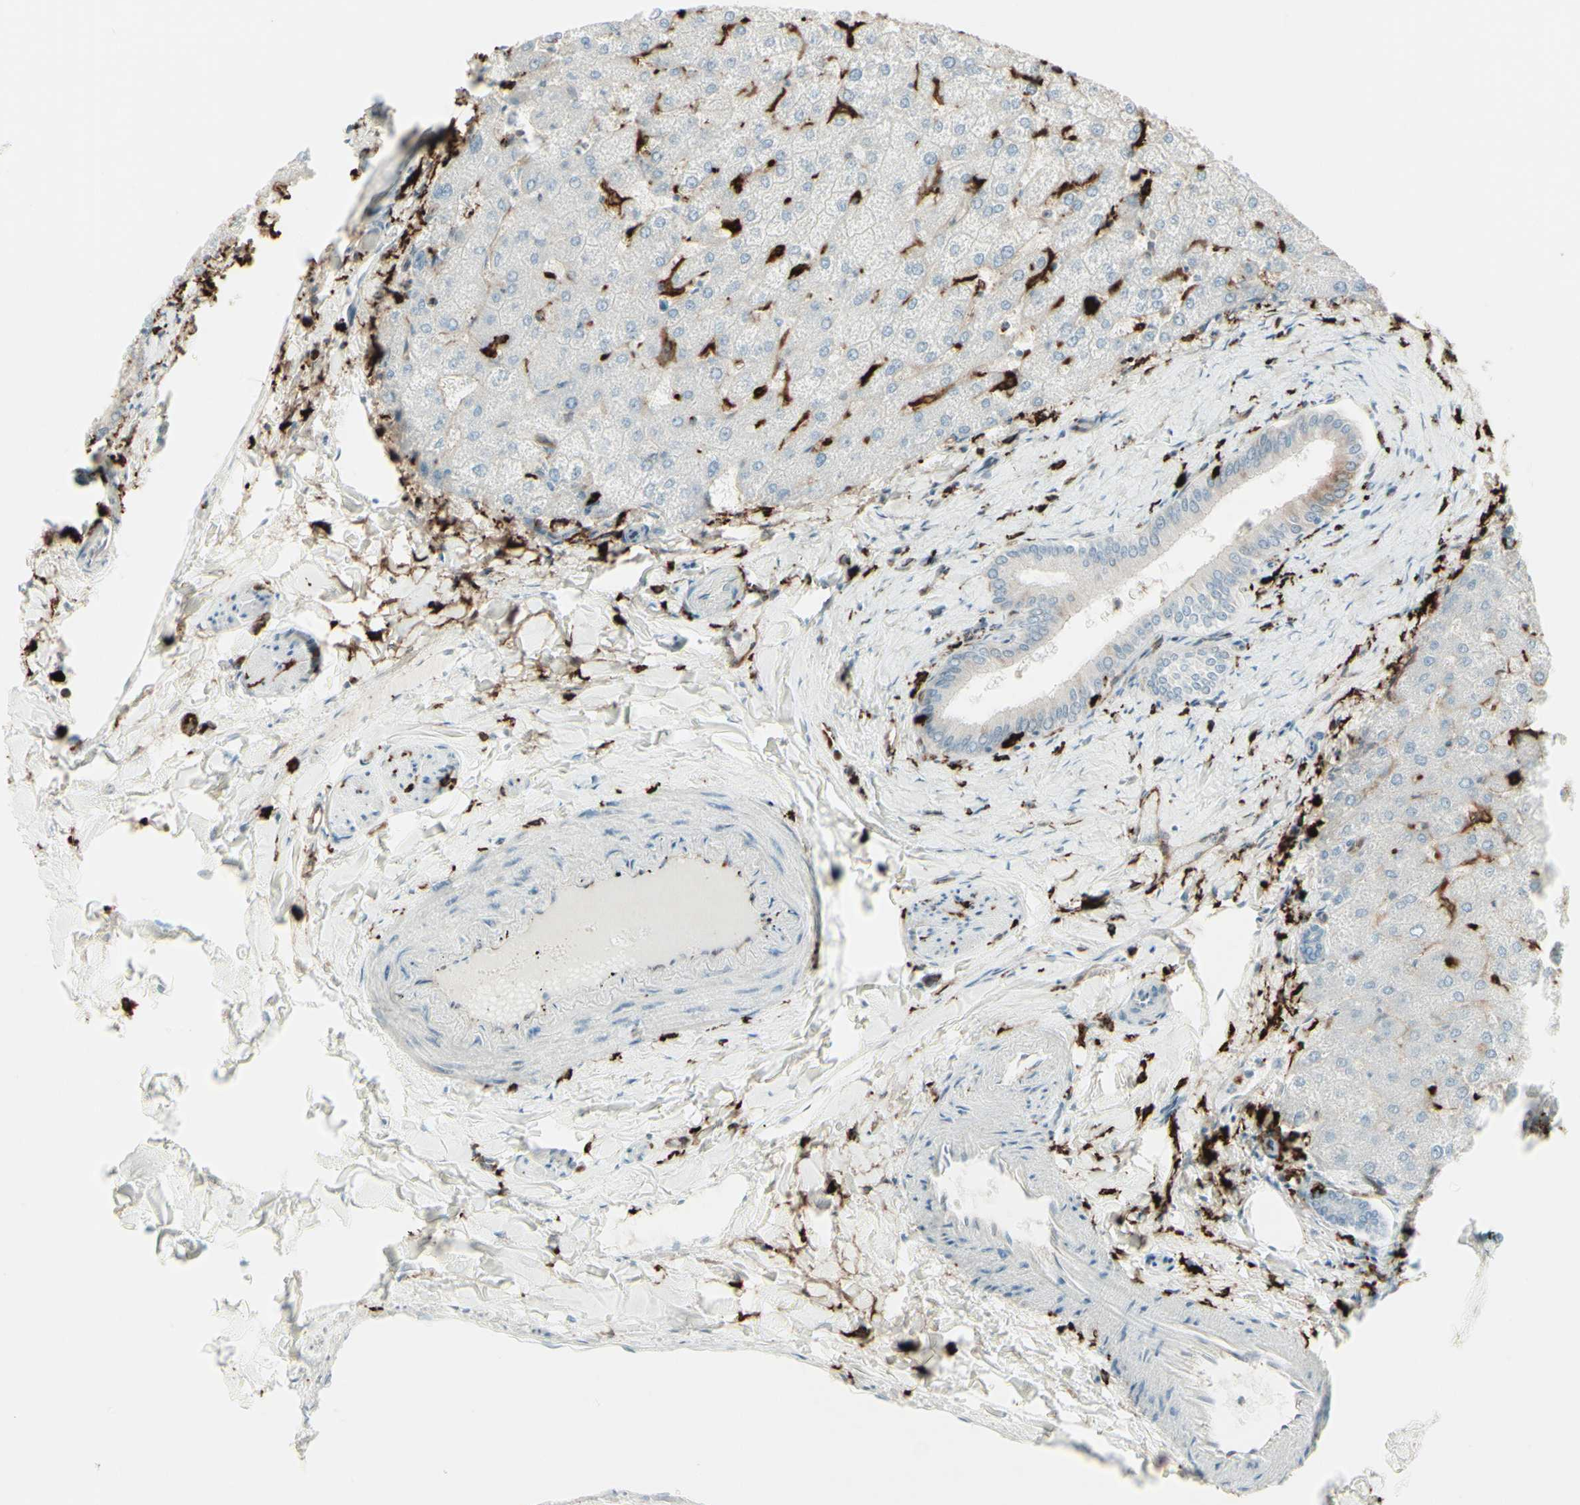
{"staining": {"intensity": "negative", "quantity": "none", "location": "none"}, "tissue": "liver", "cell_type": "Cholangiocytes", "image_type": "normal", "snomed": [{"axis": "morphology", "description": "Normal tissue, NOS"}, {"axis": "topography", "description": "Liver"}], "caption": "This is an immunohistochemistry (IHC) photomicrograph of benign human liver. There is no expression in cholangiocytes.", "gene": "HLA", "patient": {"sex": "female", "age": 32}}